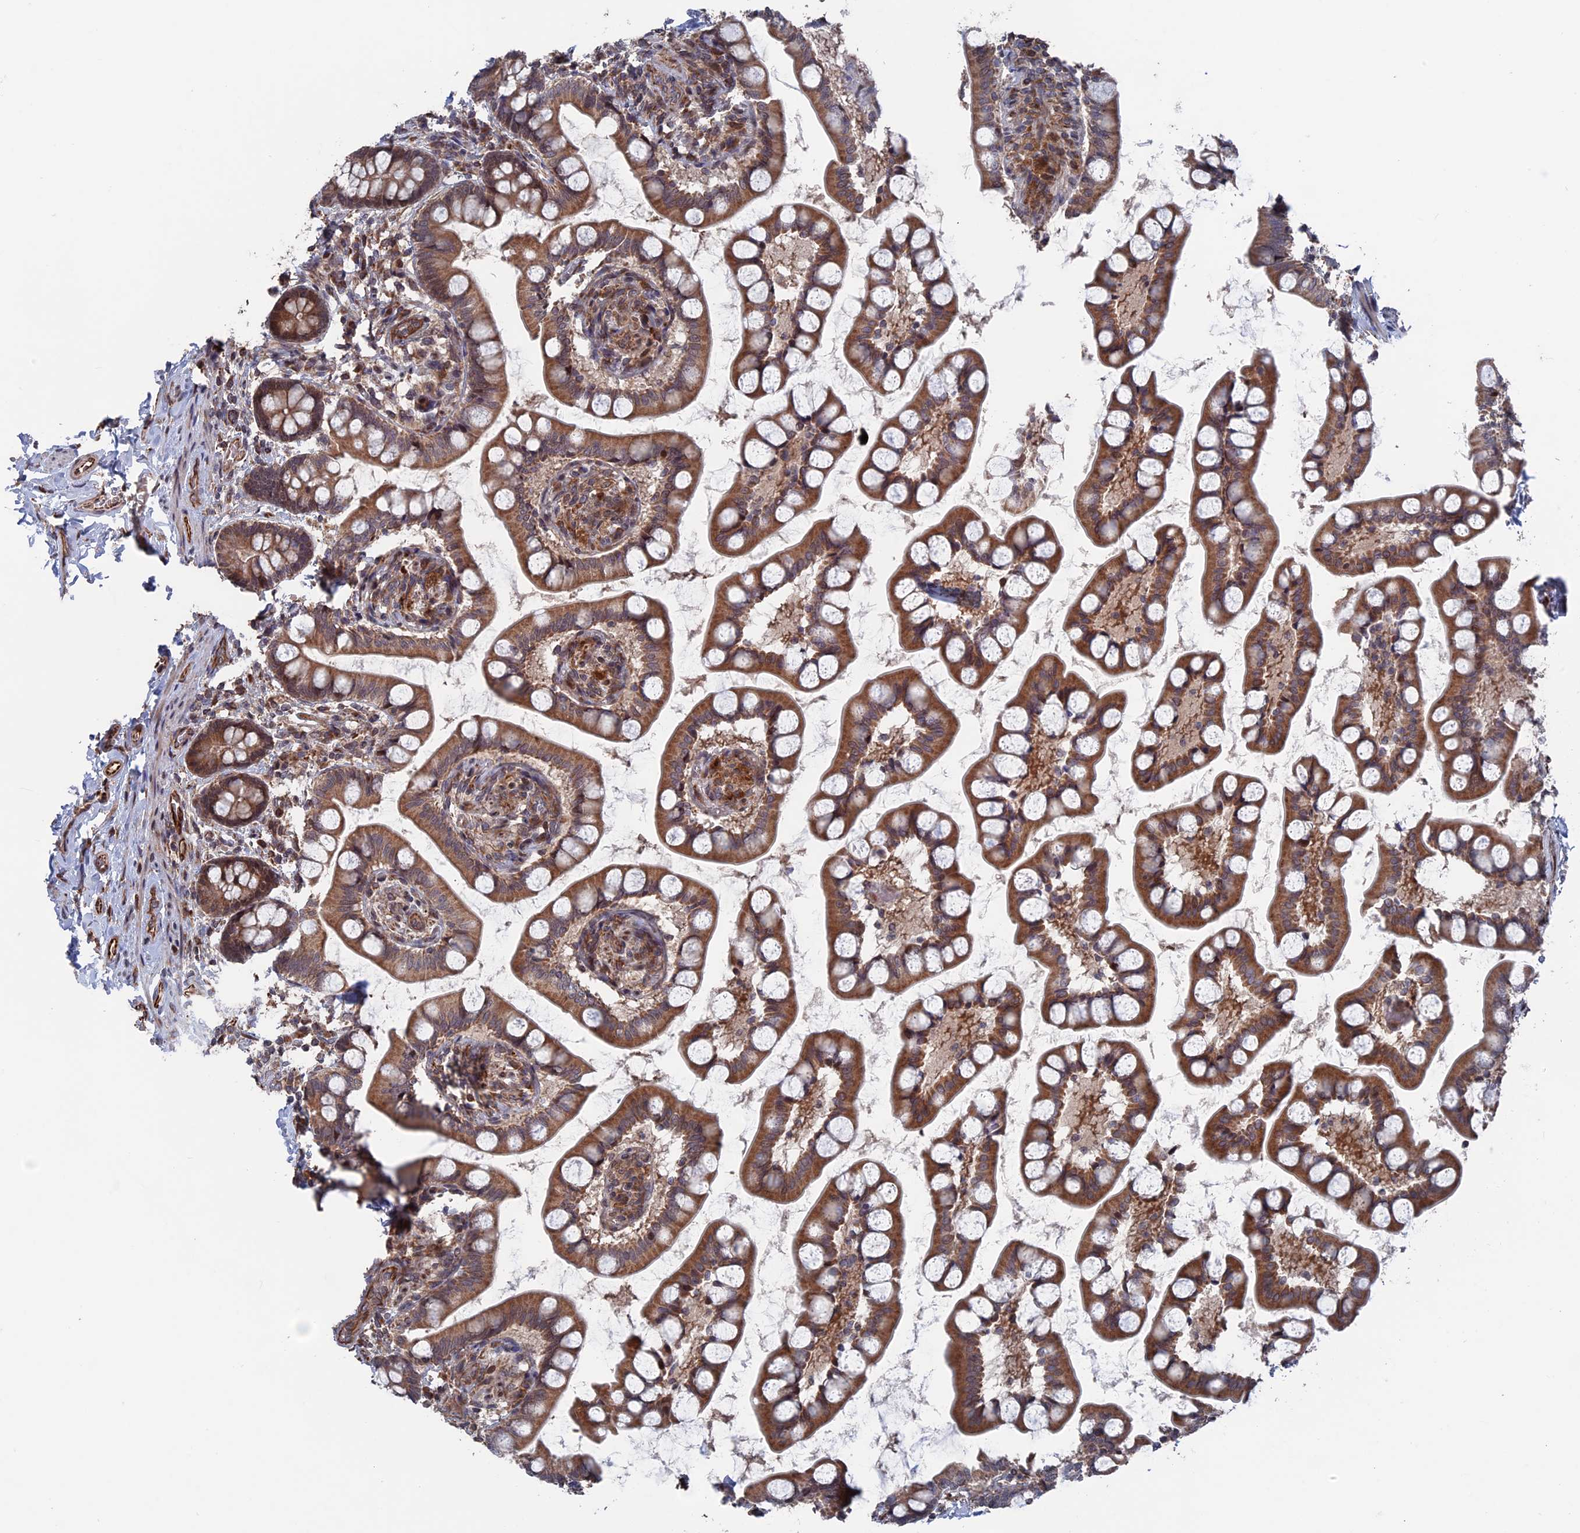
{"staining": {"intensity": "moderate", "quantity": ">75%", "location": "cytoplasmic/membranous"}, "tissue": "small intestine", "cell_type": "Glandular cells", "image_type": "normal", "snomed": [{"axis": "morphology", "description": "Normal tissue, NOS"}, {"axis": "topography", "description": "Small intestine"}], "caption": "The immunohistochemical stain labels moderate cytoplasmic/membranous positivity in glandular cells of benign small intestine. The protein is shown in brown color, while the nuclei are stained blue.", "gene": "PLA2G15", "patient": {"sex": "male", "age": 52}}